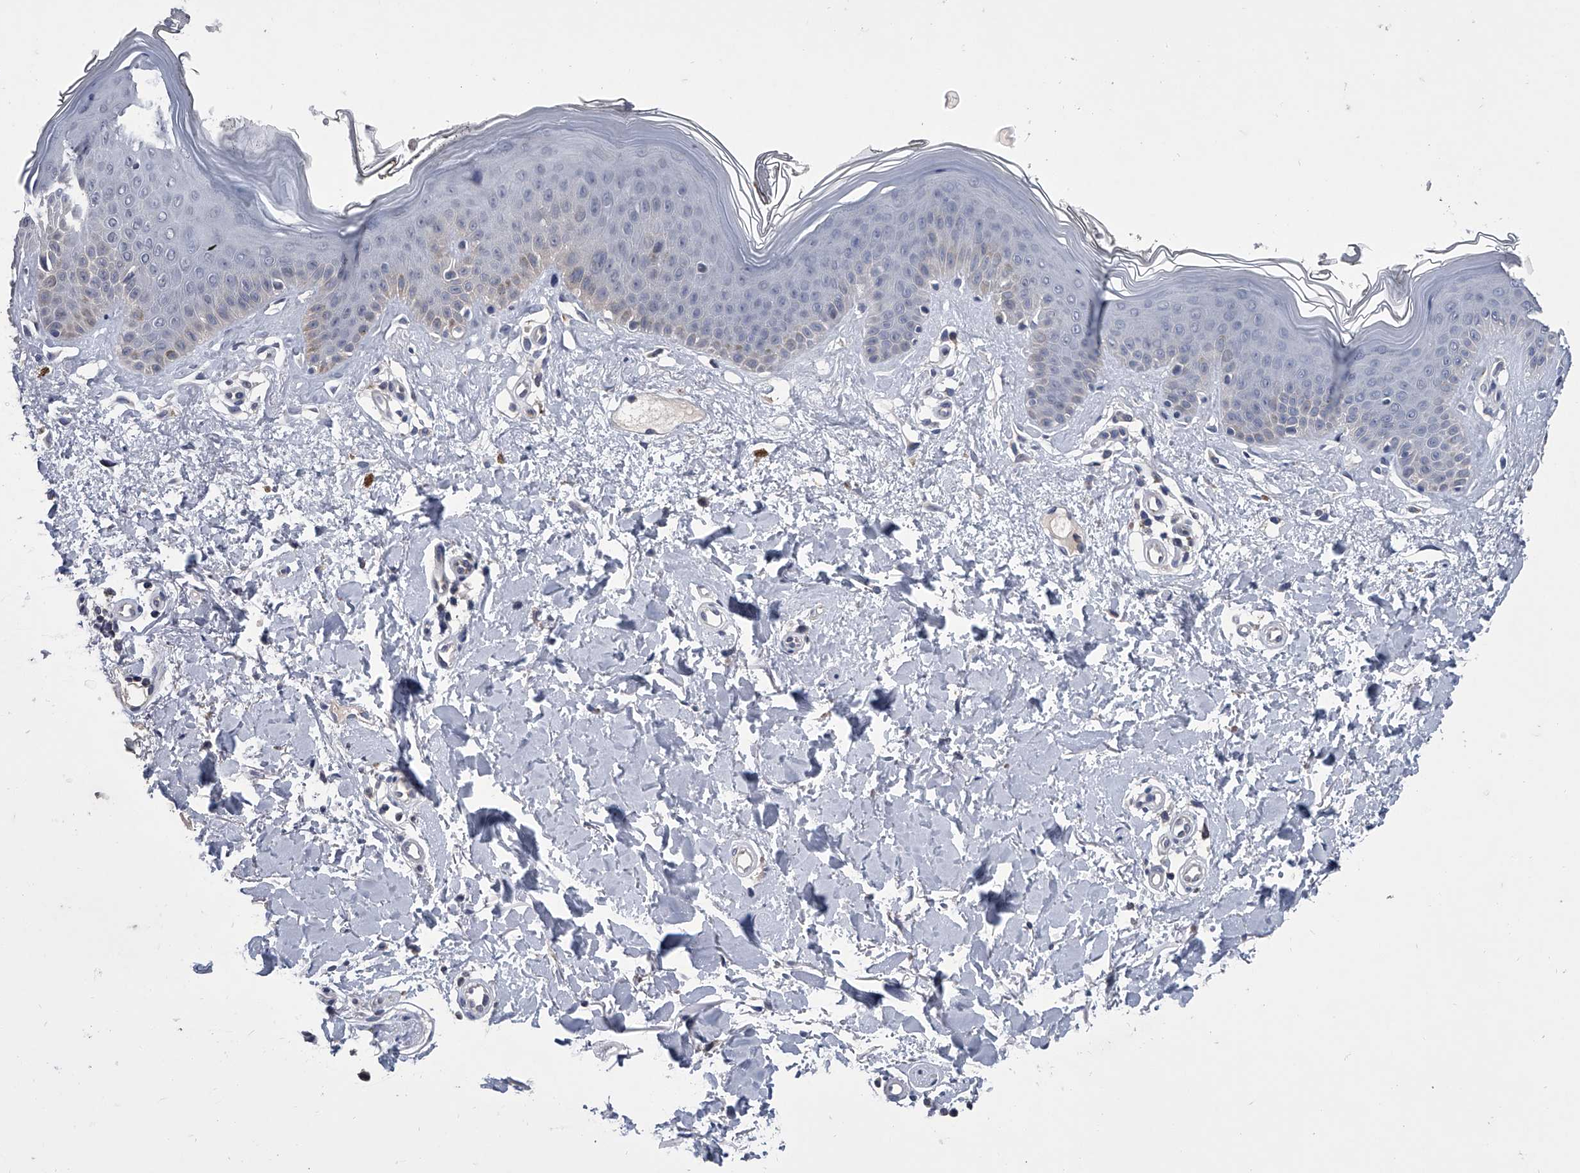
{"staining": {"intensity": "weak", "quantity": "25%-75%", "location": "cytoplasmic/membranous"}, "tissue": "skin", "cell_type": "Fibroblasts", "image_type": "normal", "snomed": [{"axis": "morphology", "description": "Normal tissue, NOS"}, {"axis": "topography", "description": "Skin"}], "caption": "Skin stained with a brown dye demonstrates weak cytoplasmic/membranous positive positivity in about 25%-75% of fibroblasts.", "gene": "MAP4K3", "patient": {"sex": "female", "age": 64}}